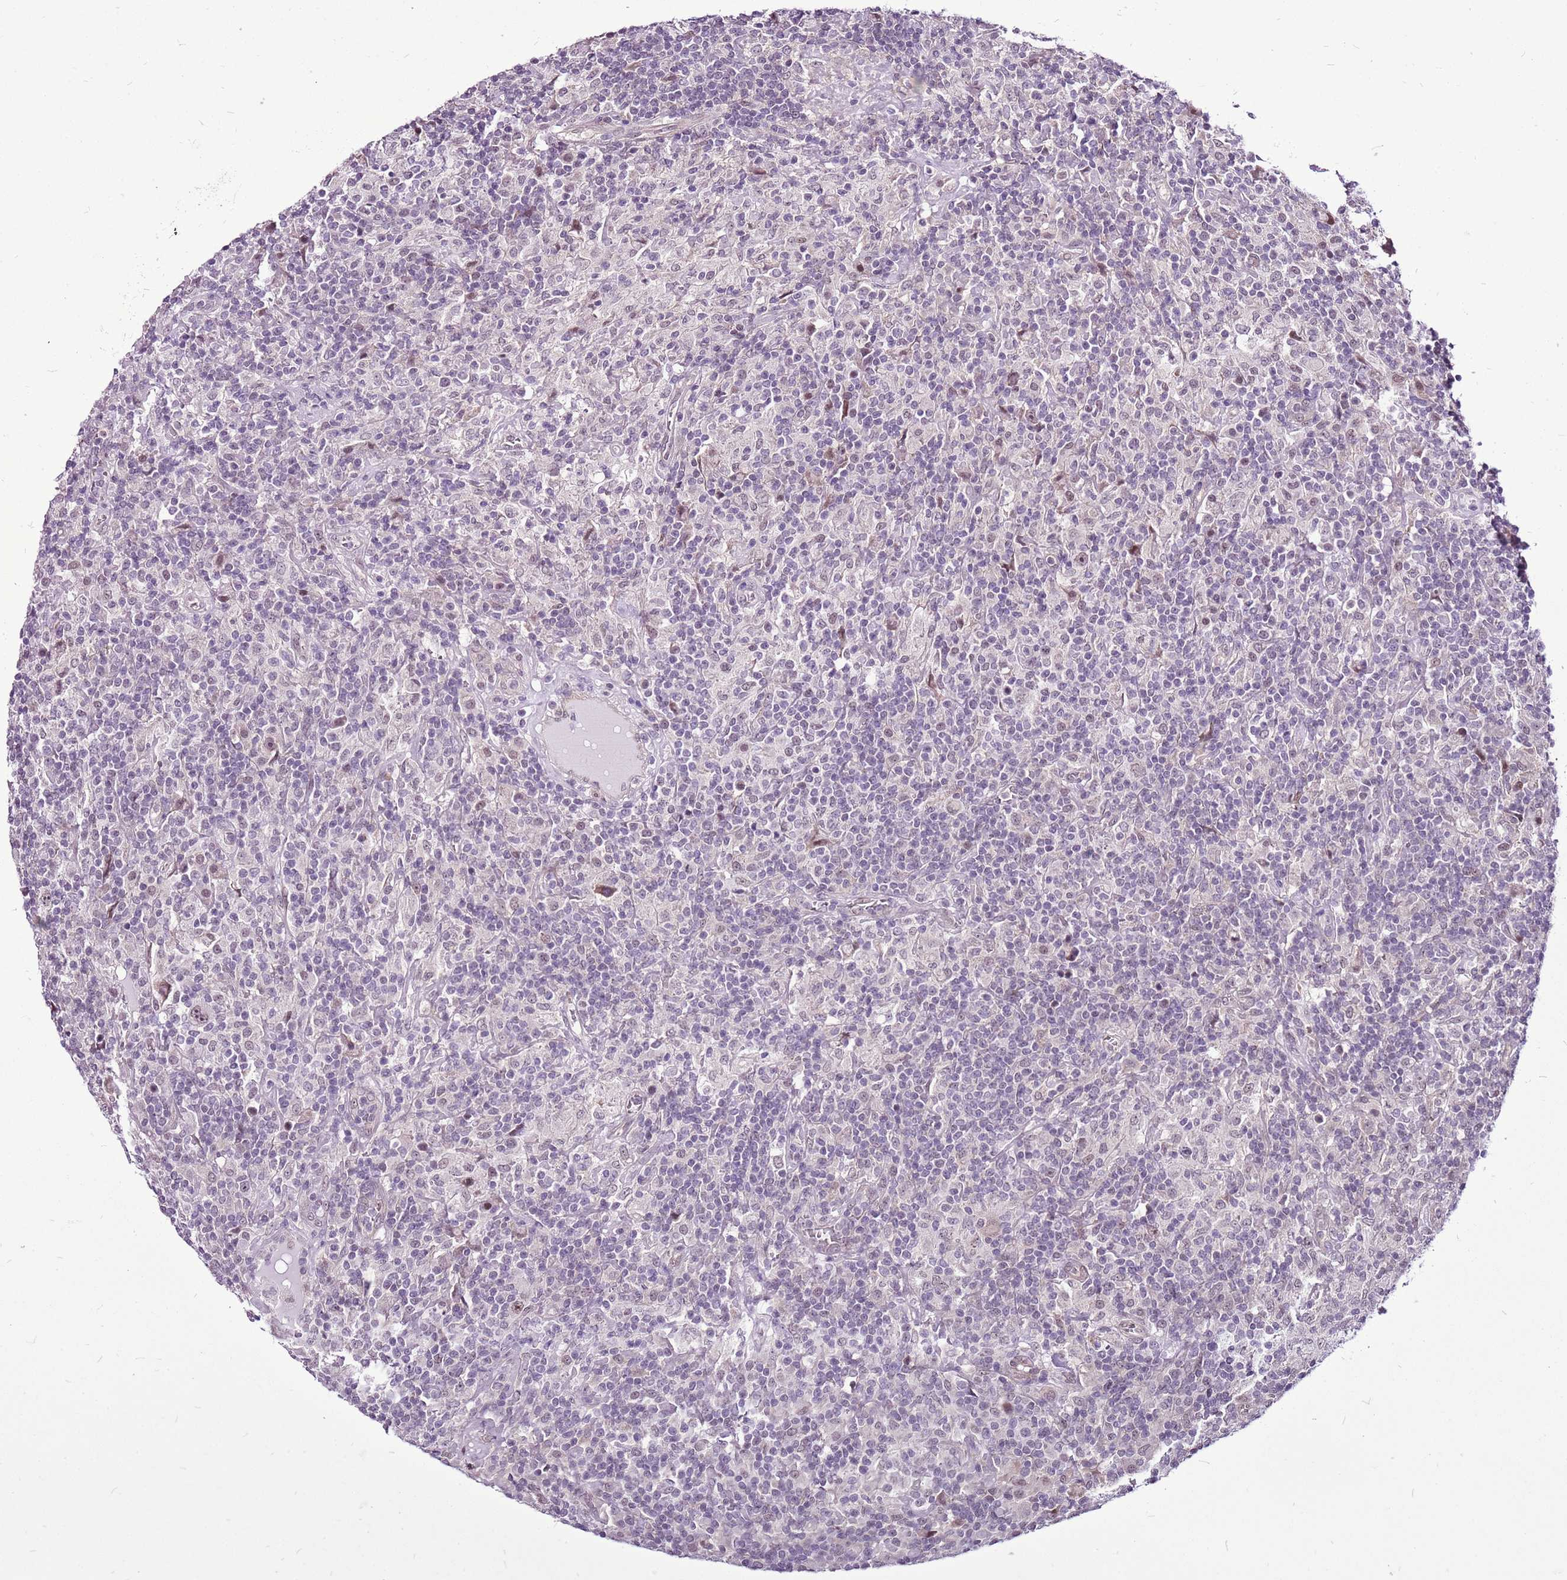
{"staining": {"intensity": "weak", "quantity": "25%-75%", "location": "nuclear"}, "tissue": "lymphoma", "cell_type": "Tumor cells", "image_type": "cancer", "snomed": [{"axis": "morphology", "description": "Hodgkin's disease, NOS"}, {"axis": "topography", "description": "Lymph node"}], "caption": "Protein staining displays weak nuclear staining in approximately 25%-75% of tumor cells in Hodgkin's disease.", "gene": "CCDC166", "patient": {"sex": "male", "age": 70}}